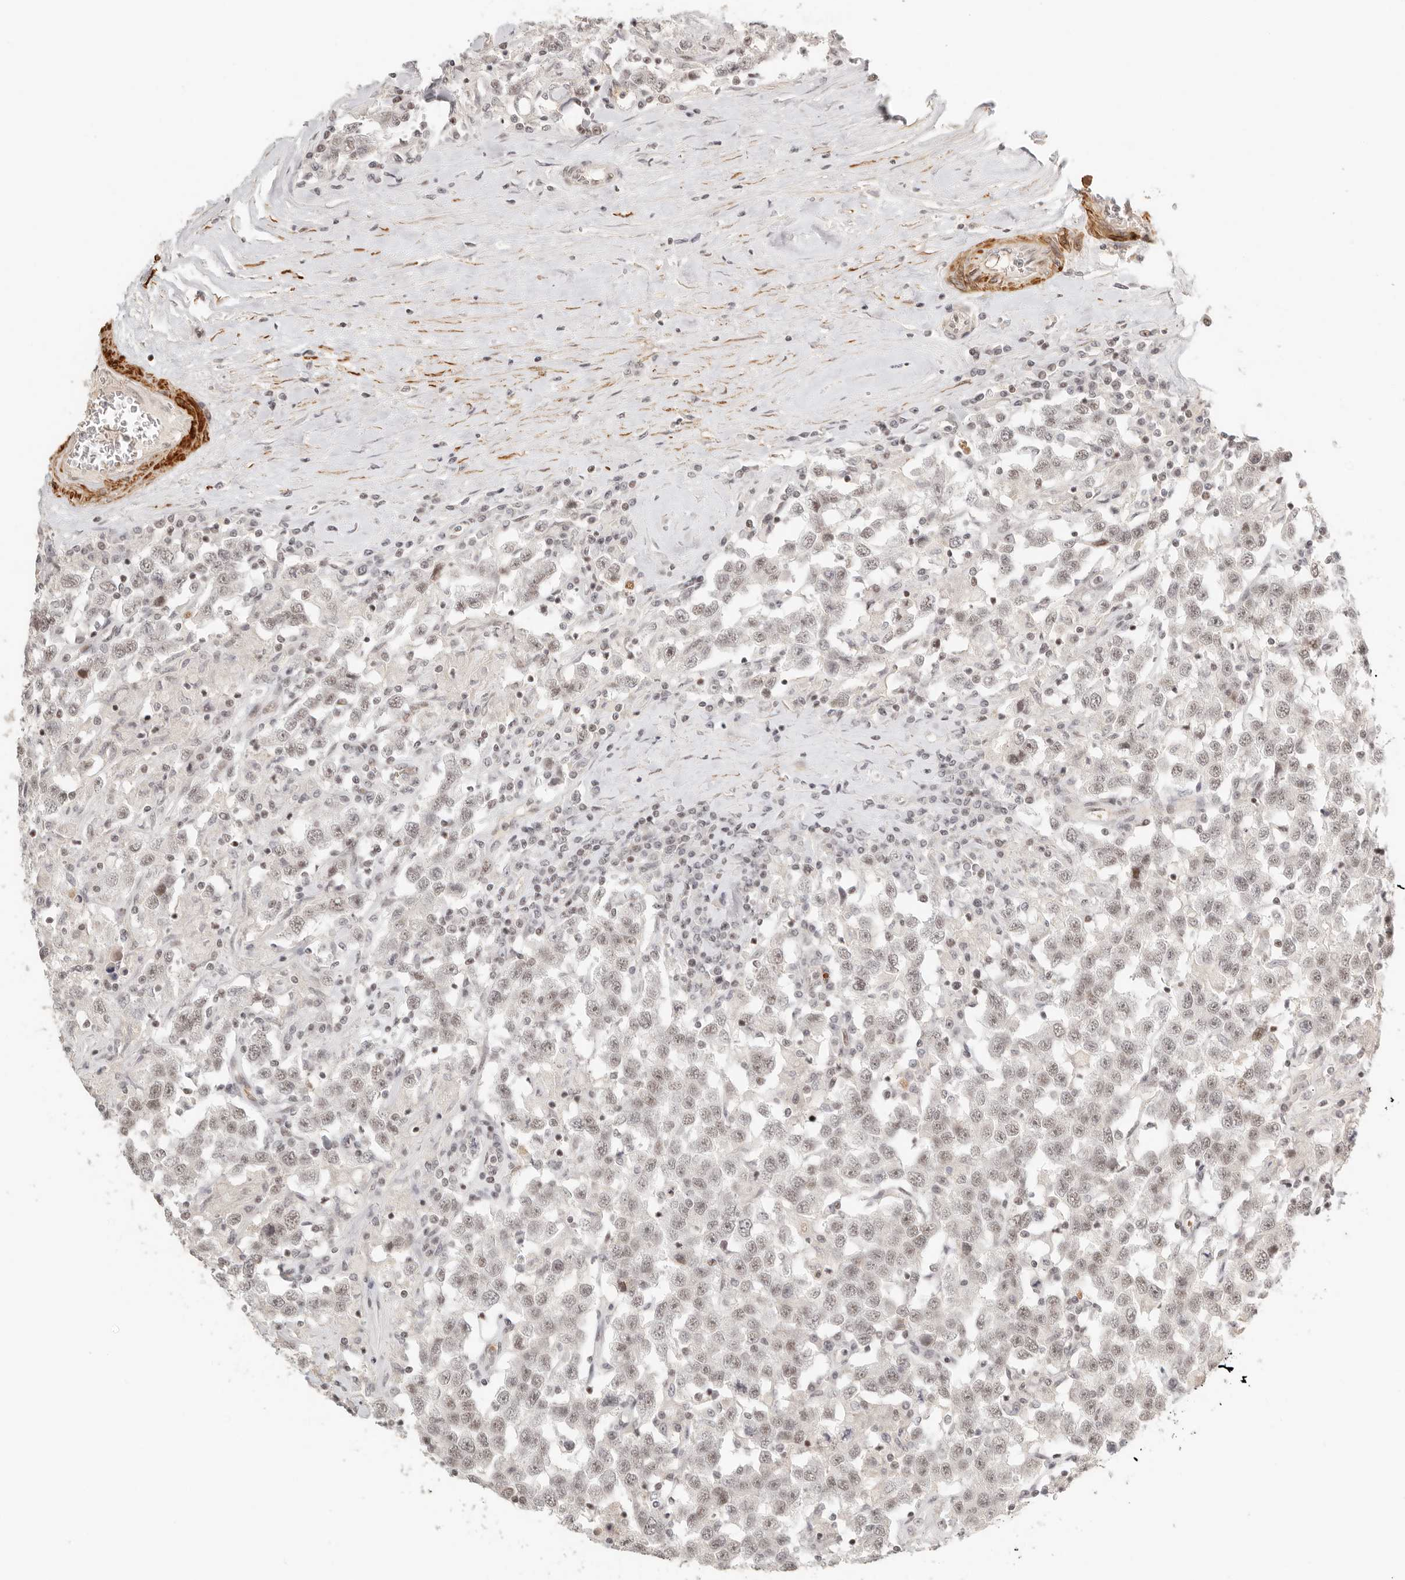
{"staining": {"intensity": "weak", "quantity": "25%-75%", "location": "nuclear"}, "tissue": "testis cancer", "cell_type": "Tumor cells", "image_type": "cancer", "snomed": [{"axis": "morphology", "description": "Seminoma, NOS"}, {"axis": "topography", "description": "Testis"}], "caption": "Weak nuclear protein expression is identified in approximately 25%-75% of tumor cells in testis seminoma.", "gene": "GABPA", "patient": {"sex": "male", "age": 41}}